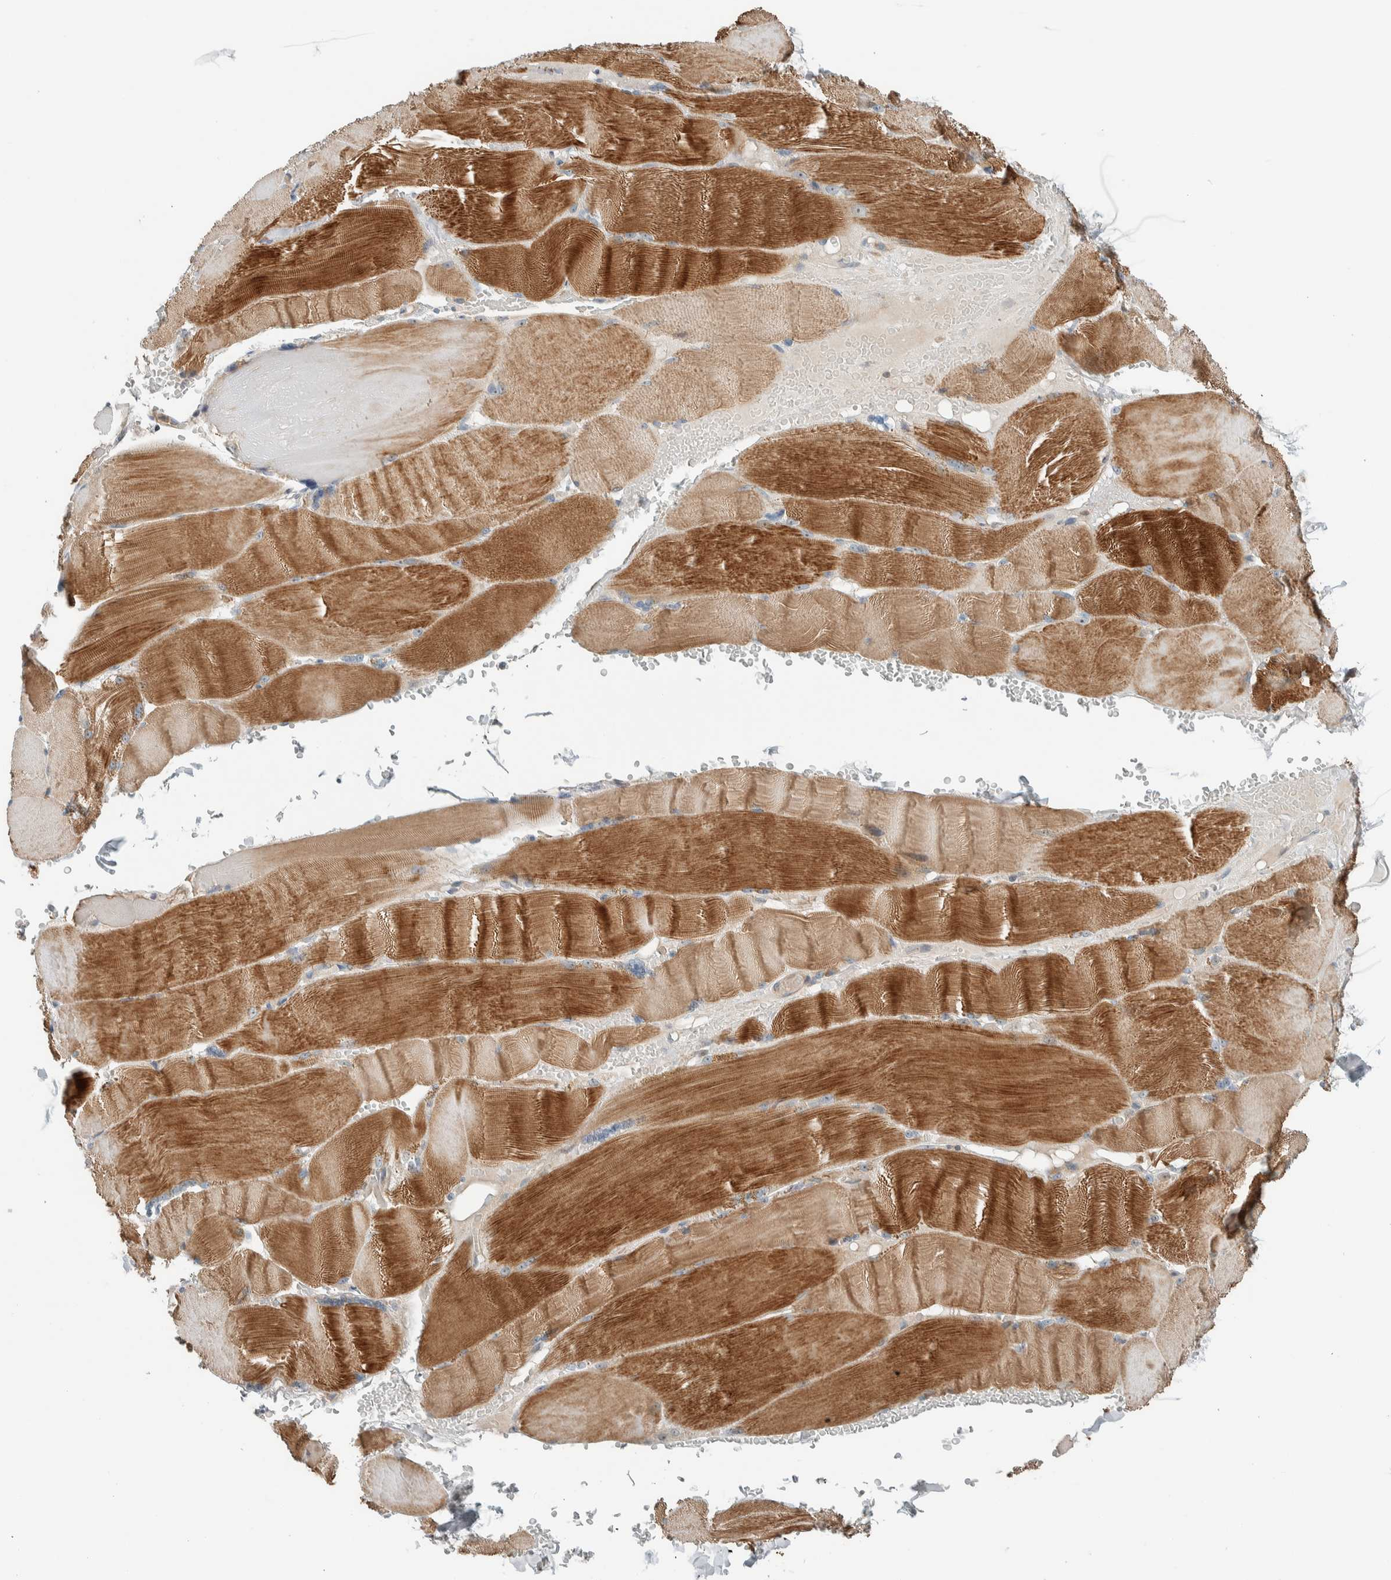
{"staining": {"intensity": "moderate", "quantity": ">75%", "location": "cytoplasmic/membranous"}, "tissue": "skeletal muscle", "cell_type": "Myocytes", "image_type": "normal", "snomed": [{"axis": "morphology", "description": "Normal tissue, NOS"}, {"axis": "topography", "description": "Skin"}, {"axis": "topography", "description": "Skeletal muscle"}], "caption": "Immunohistochemistry (IHC) micrograph of benign human skeletal muscle stained for a protein (brown), which displays medium levels of moderate cytoplasmic/membranous positivity in approximately >75% of myocytes.", "gene": "SLFN12L", "patient": {"sex": "male", "age": 83}}